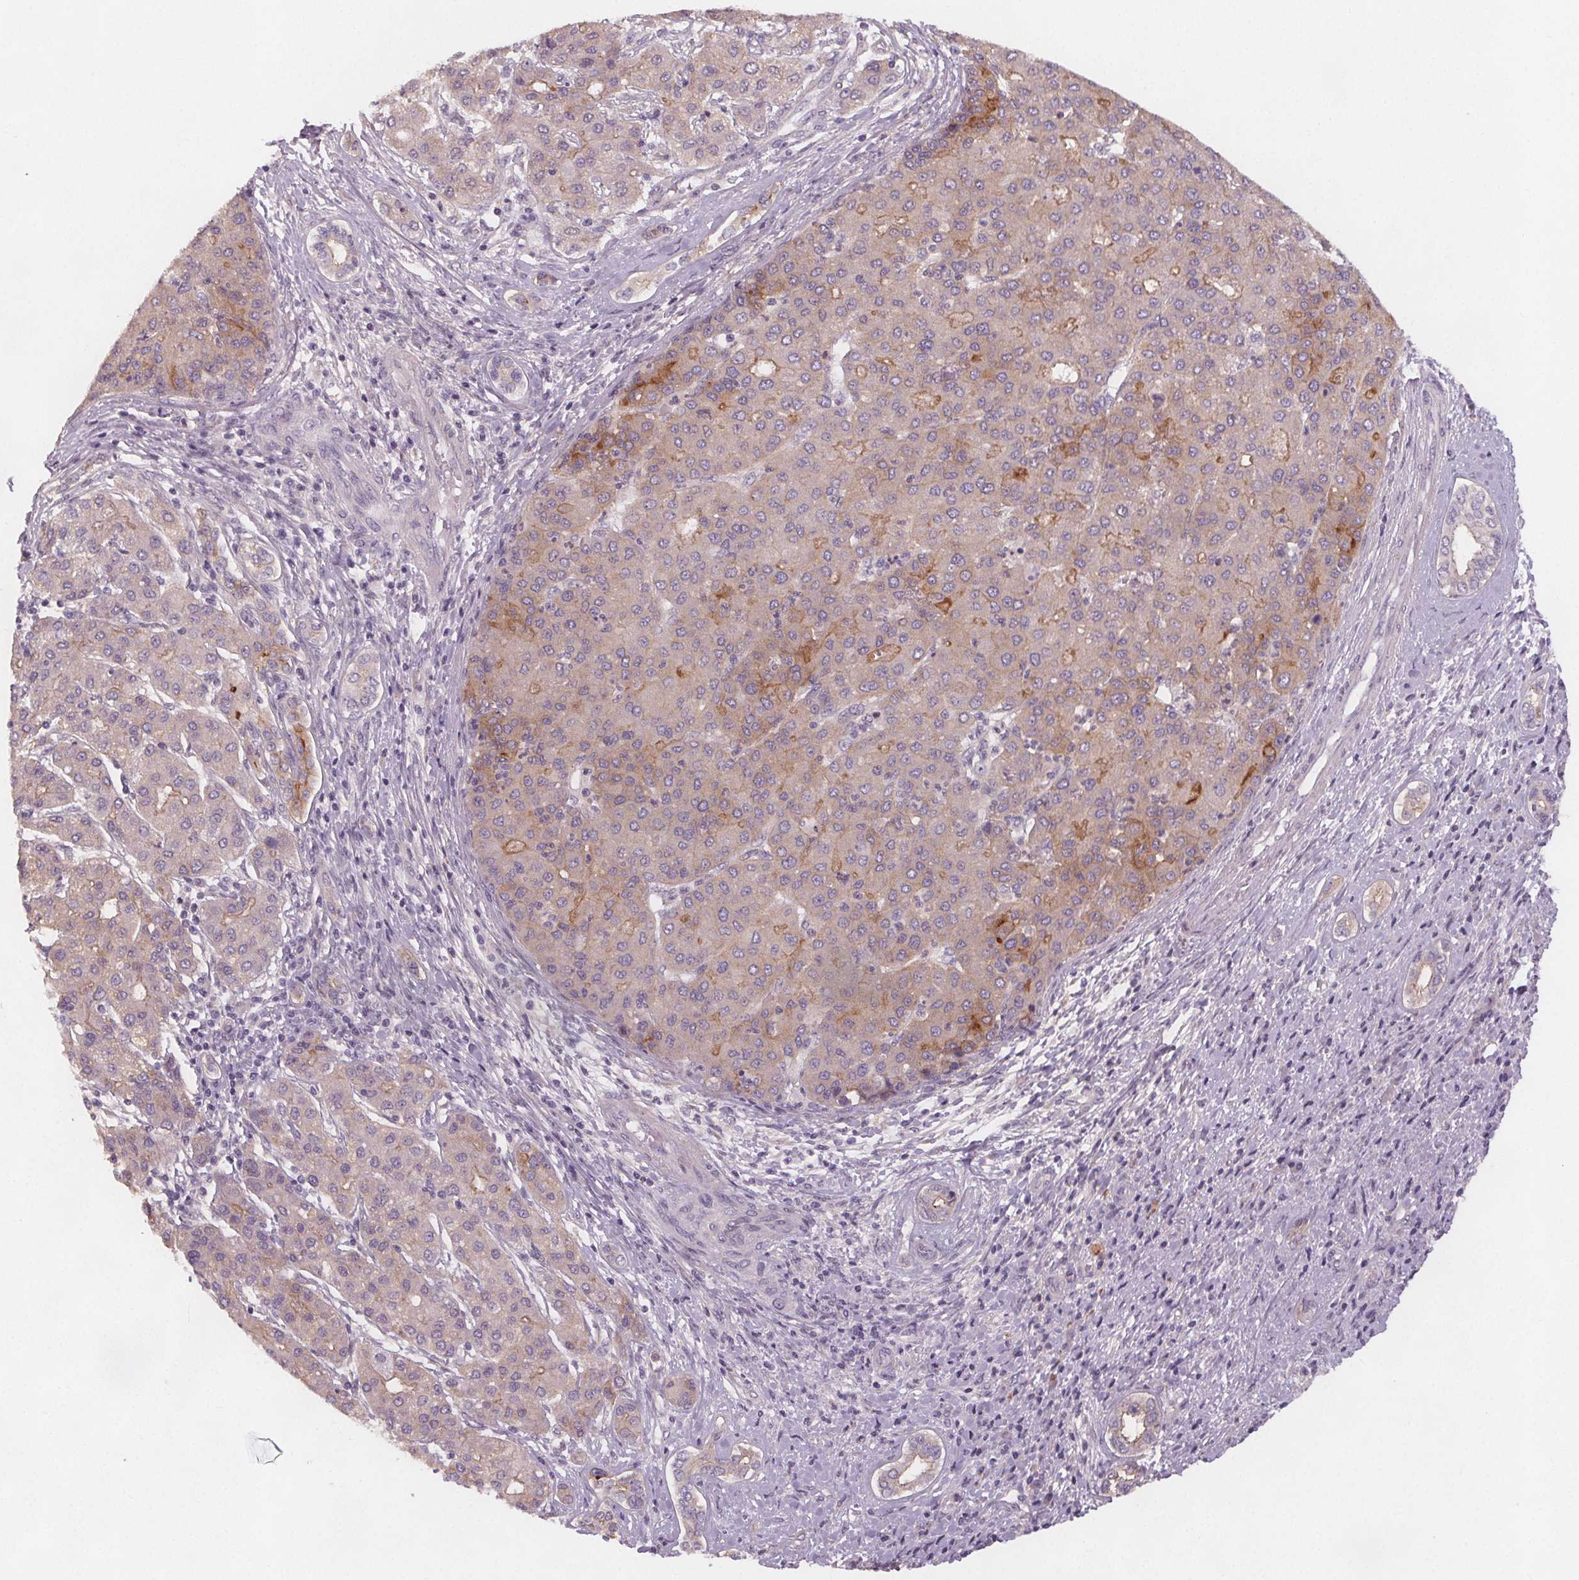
{"staining": {"intensity": "moderate", "quantity": "<25%", "location": "cytoplasmic/membranous"}, "tissue": "liver cancer", "cell_type": "Tumor cells", "image_type": "cancer", "snomed": [{"axis": "morphology", "description": "Carcinoma, Hepatocellular, NOS"}, {"axis": "topography", "description": "Liver"}], "caption": "IHC image of human hepatocellular carcinoma (liver) stained for a protein (brown), which shows low levels of moderate cytoplasmic/membranous expression in about <25% of tumor cells.", "gene": "VNN1", "patient": {"sex": "male", "age": 65}}